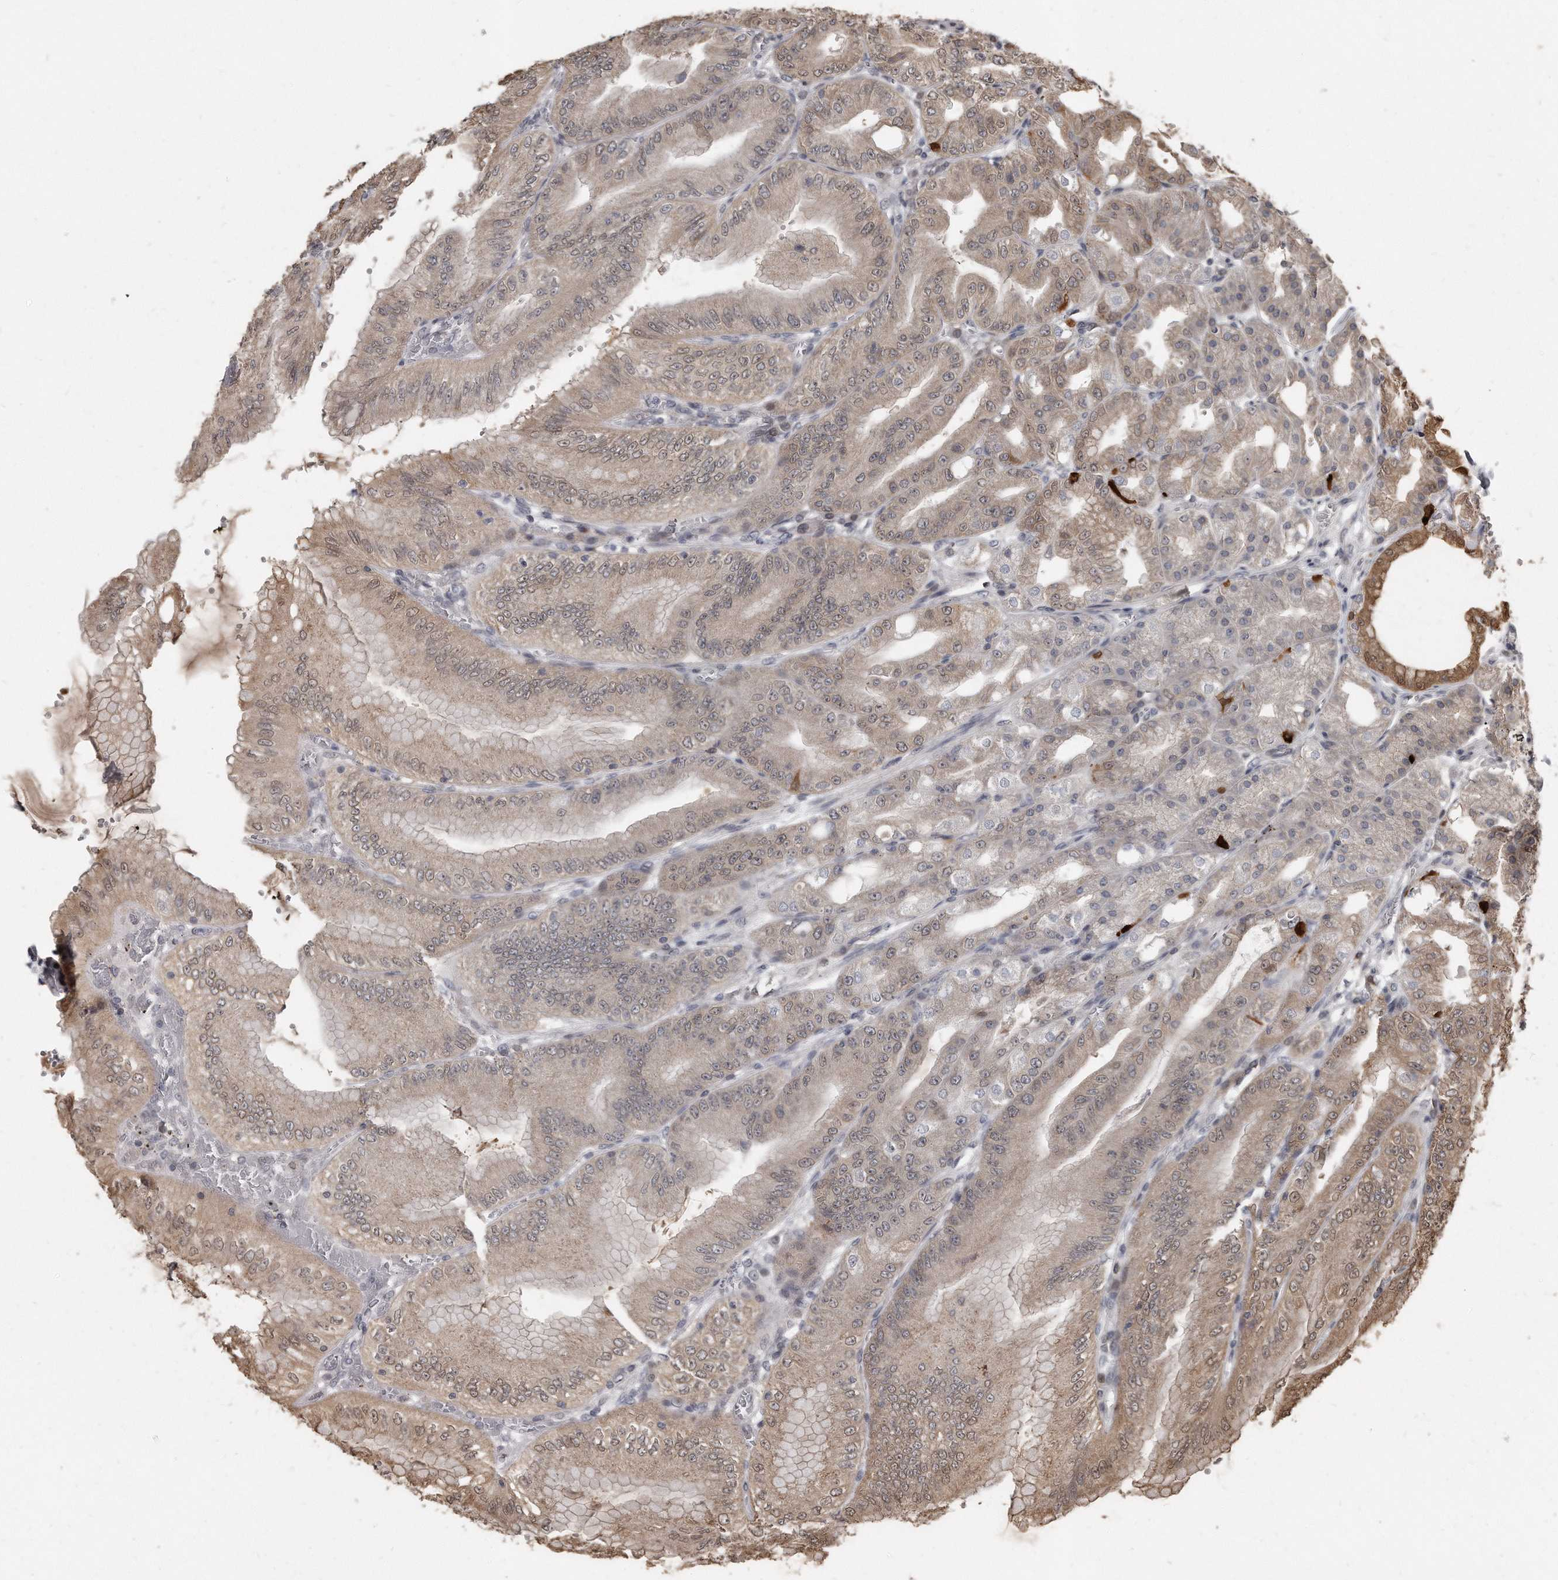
{"staining": {"intensity": "moderate", "quantity": "25%-75%", "location": "cytoplasmic/membranous,nuclear"}, "tissue": "stomach", "cell_type": "Glandular cells", "image_type": "normal", "snomed": [{"axis": "morphology", "description": "Normal tissue, NOS"}, {"axis": "topography", "description": "Stomach, lower"}], "caption": "This image demonstrates immunohistochemistry staining of unremarkable stomach, with medium moderate cytoplasmic/membranous,nuclear staining in approximately 25%-75% of glandular cells.", "gene": "GCH1", "patient": {"sex": "male", "age": 71}}